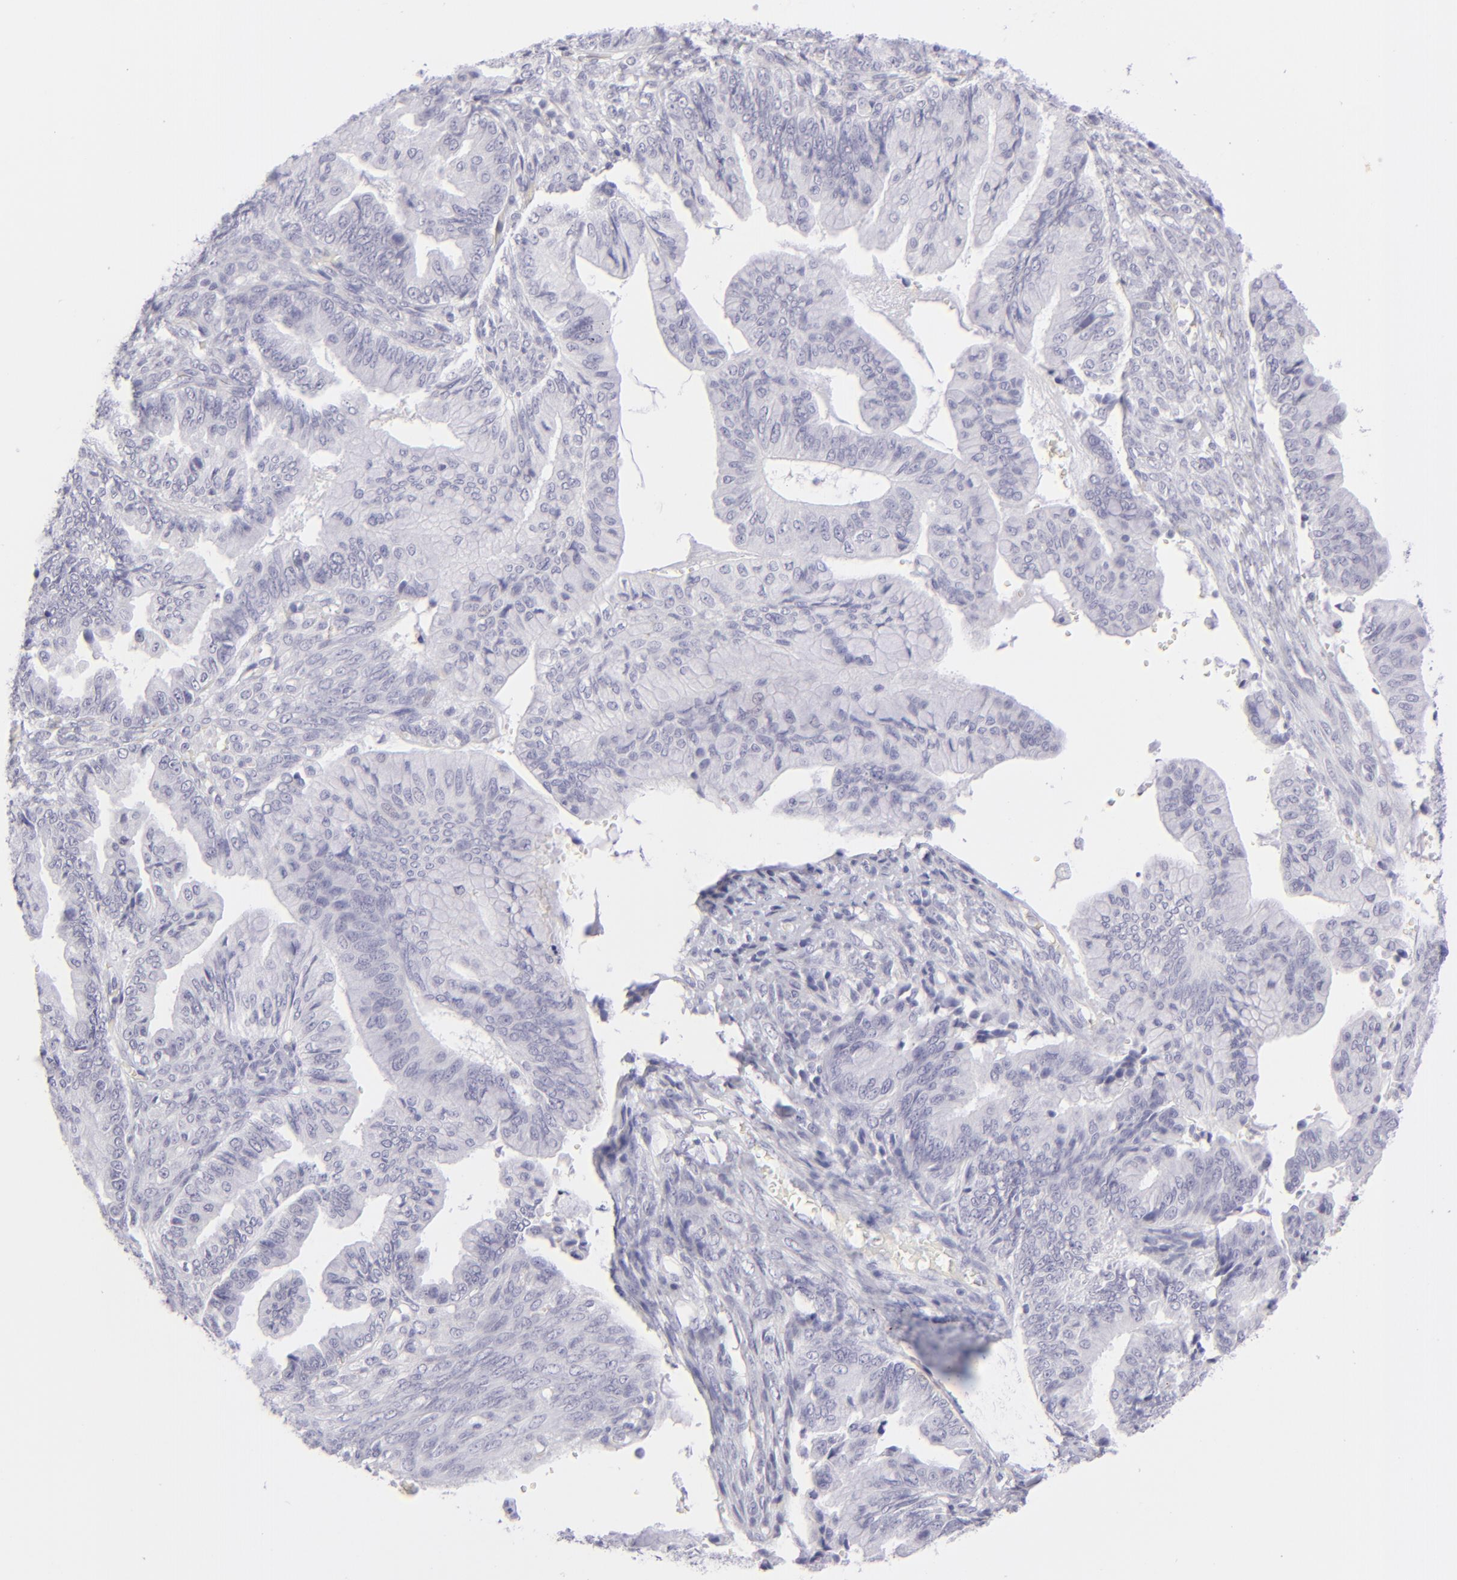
{"staining": {"intensity": "negative", "quantity": "none", "location": "none"}, "tissue": "ovarian cancer", "cell_type": "Tumor cells", "image_type": "cancer", "snomed": [{"axis": "morphology", "description": "Cystadenocarcinoma, mucinous, NOS"}, {"axis": "topography", "description": "Ovary"}], "caption": "Immunohistochemistry micrograph of ovarian mucinous cystadenocarcinoma stained for a protein (brown), which displays no expression in tumor cells.", "gene": "FCER2", "patient": {"sex": "female", "age": 36}}